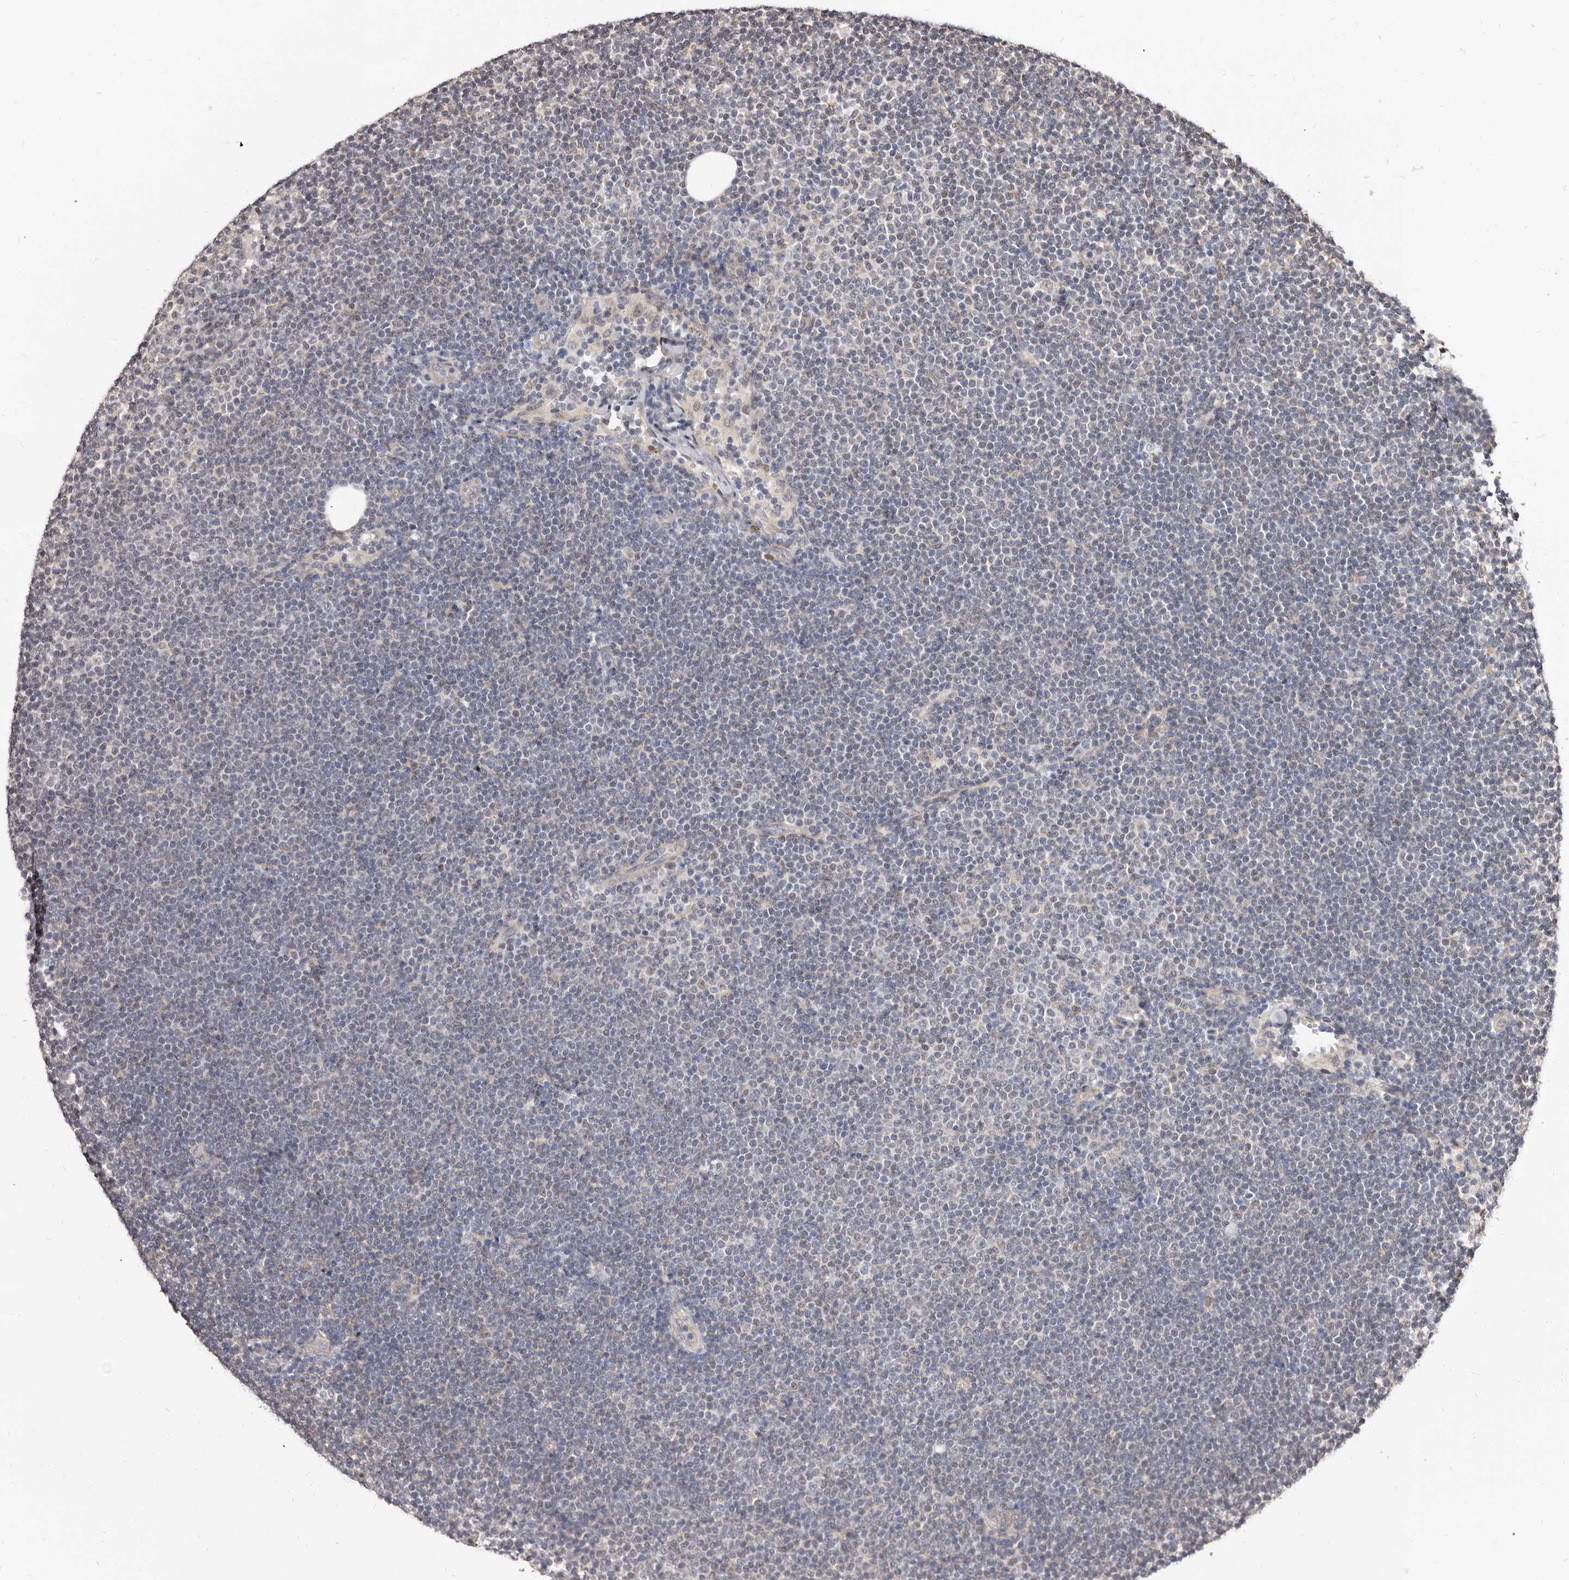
{"staining": {"intensity": "negative", "quantity": "none", "location": "none"}, "tissue": "lymphoma", "cell_type": "Tumor cells", "image_type": "cancer", "snomed": [{"axis": "morphology", "description": "Malignant lymphoma, non-Hodgkin's type, Low grade"}, {"axis": "topography", "description": "Lymph node"}], "caption": "The image demonstrates no significant positivity in tumor cells of low-grade malignant lymphoma, non-Hodgkin's type.", "gene": "KHDRBS2", "patient": {"sex": "female", "age": 53}}